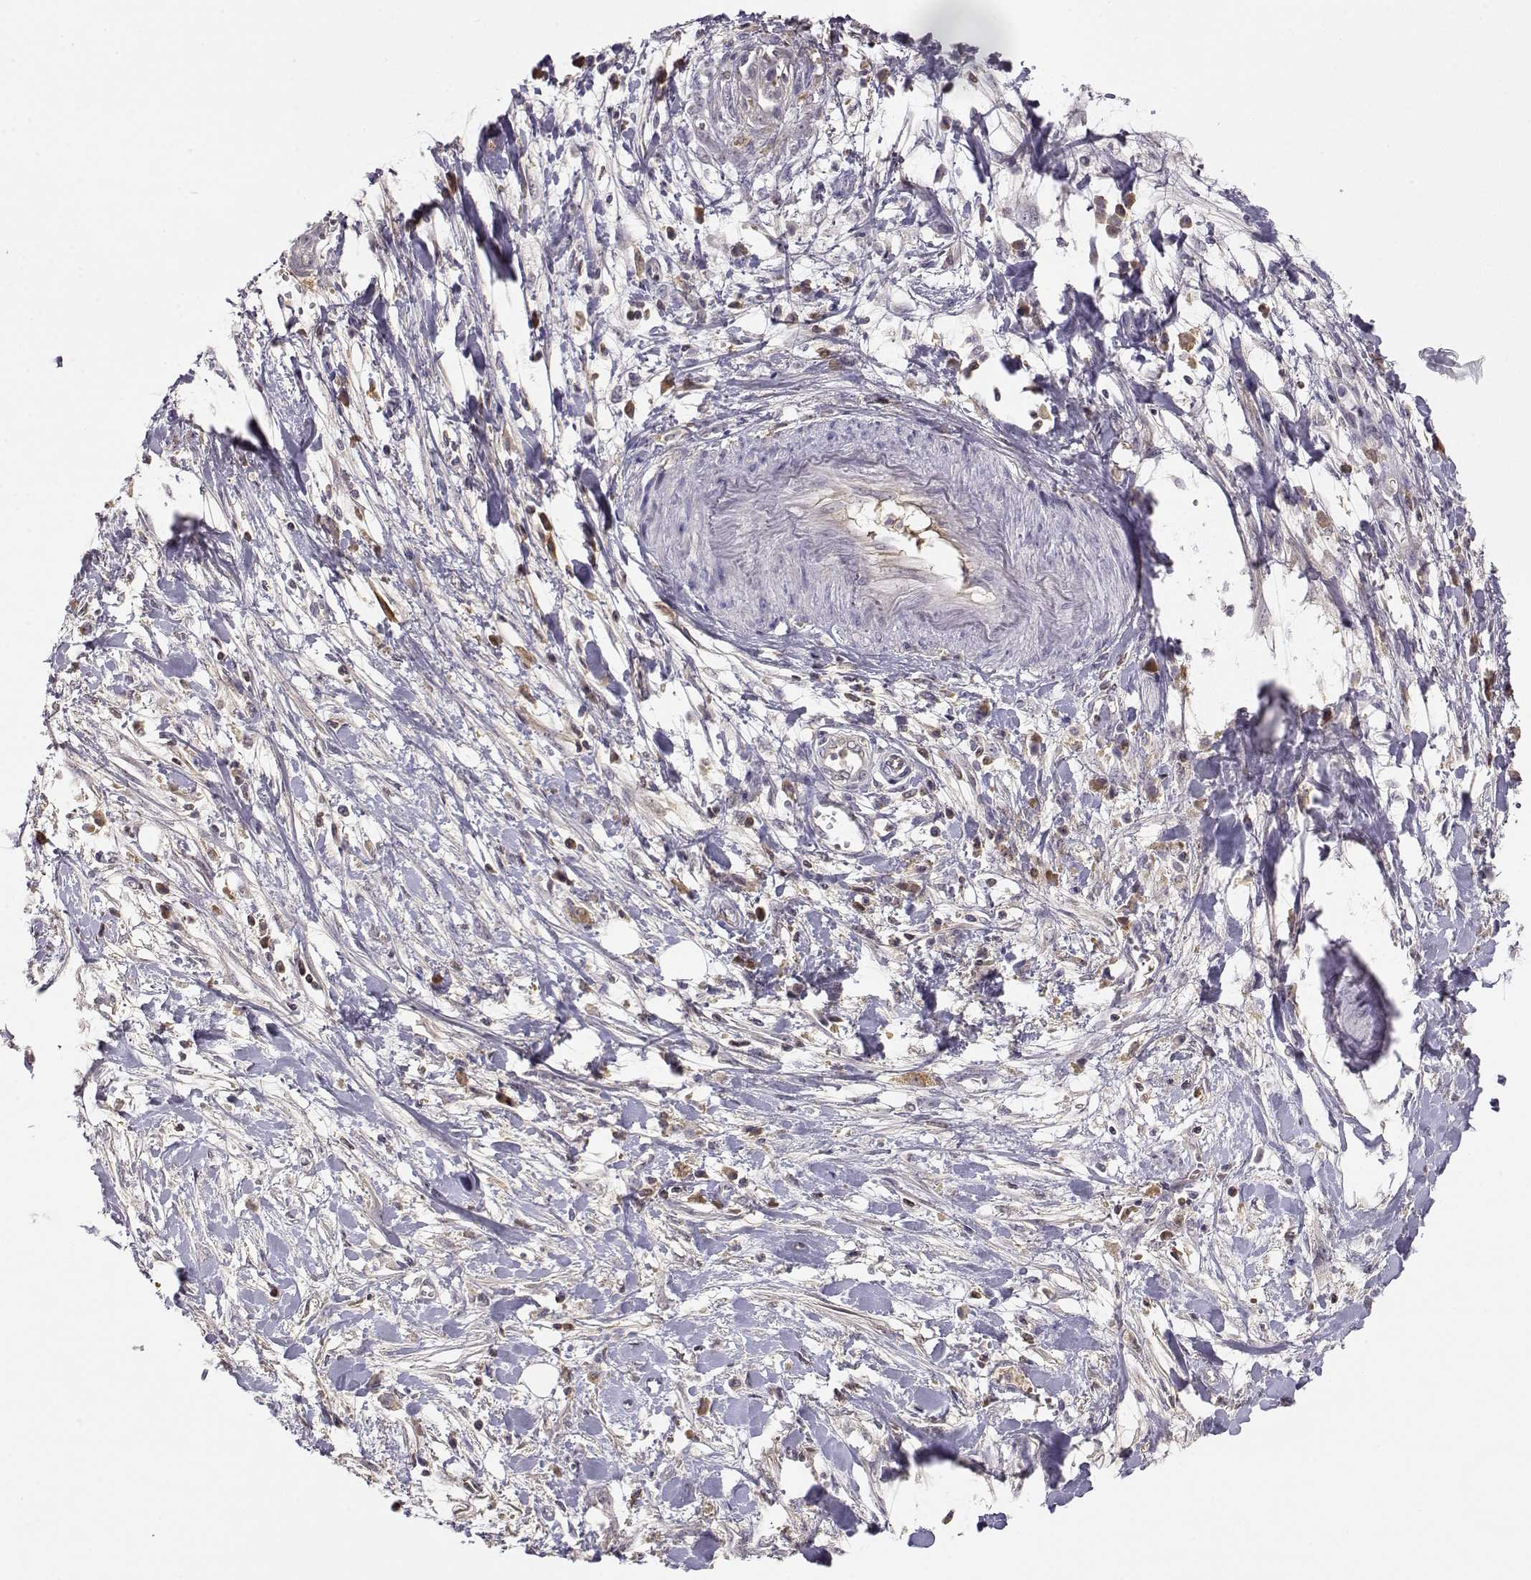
{"staining": {"intensity": "negative", "quantity": "none", "location": "none"}, "tissue": "pancreatic cancer", "cell_type": "Tumor cells", "image_type": "cancer", "snomed": [{"axis": "morphology", "description": "Normal tissue, NOS"}, {"axis": "morphology", "description": "Adenocarcinoma, NOS"}, {"axis": "topography", "description": "Lymph node"}, {"axis": "topography", "description": "Pancreas"}], "caption": "Protein analysis of pancreatic cancer (adenocarcinoma) reveals no significant expression in tumor cells.", "gene": "TACR1", "patient": {"sex": "female", "age": 58}}